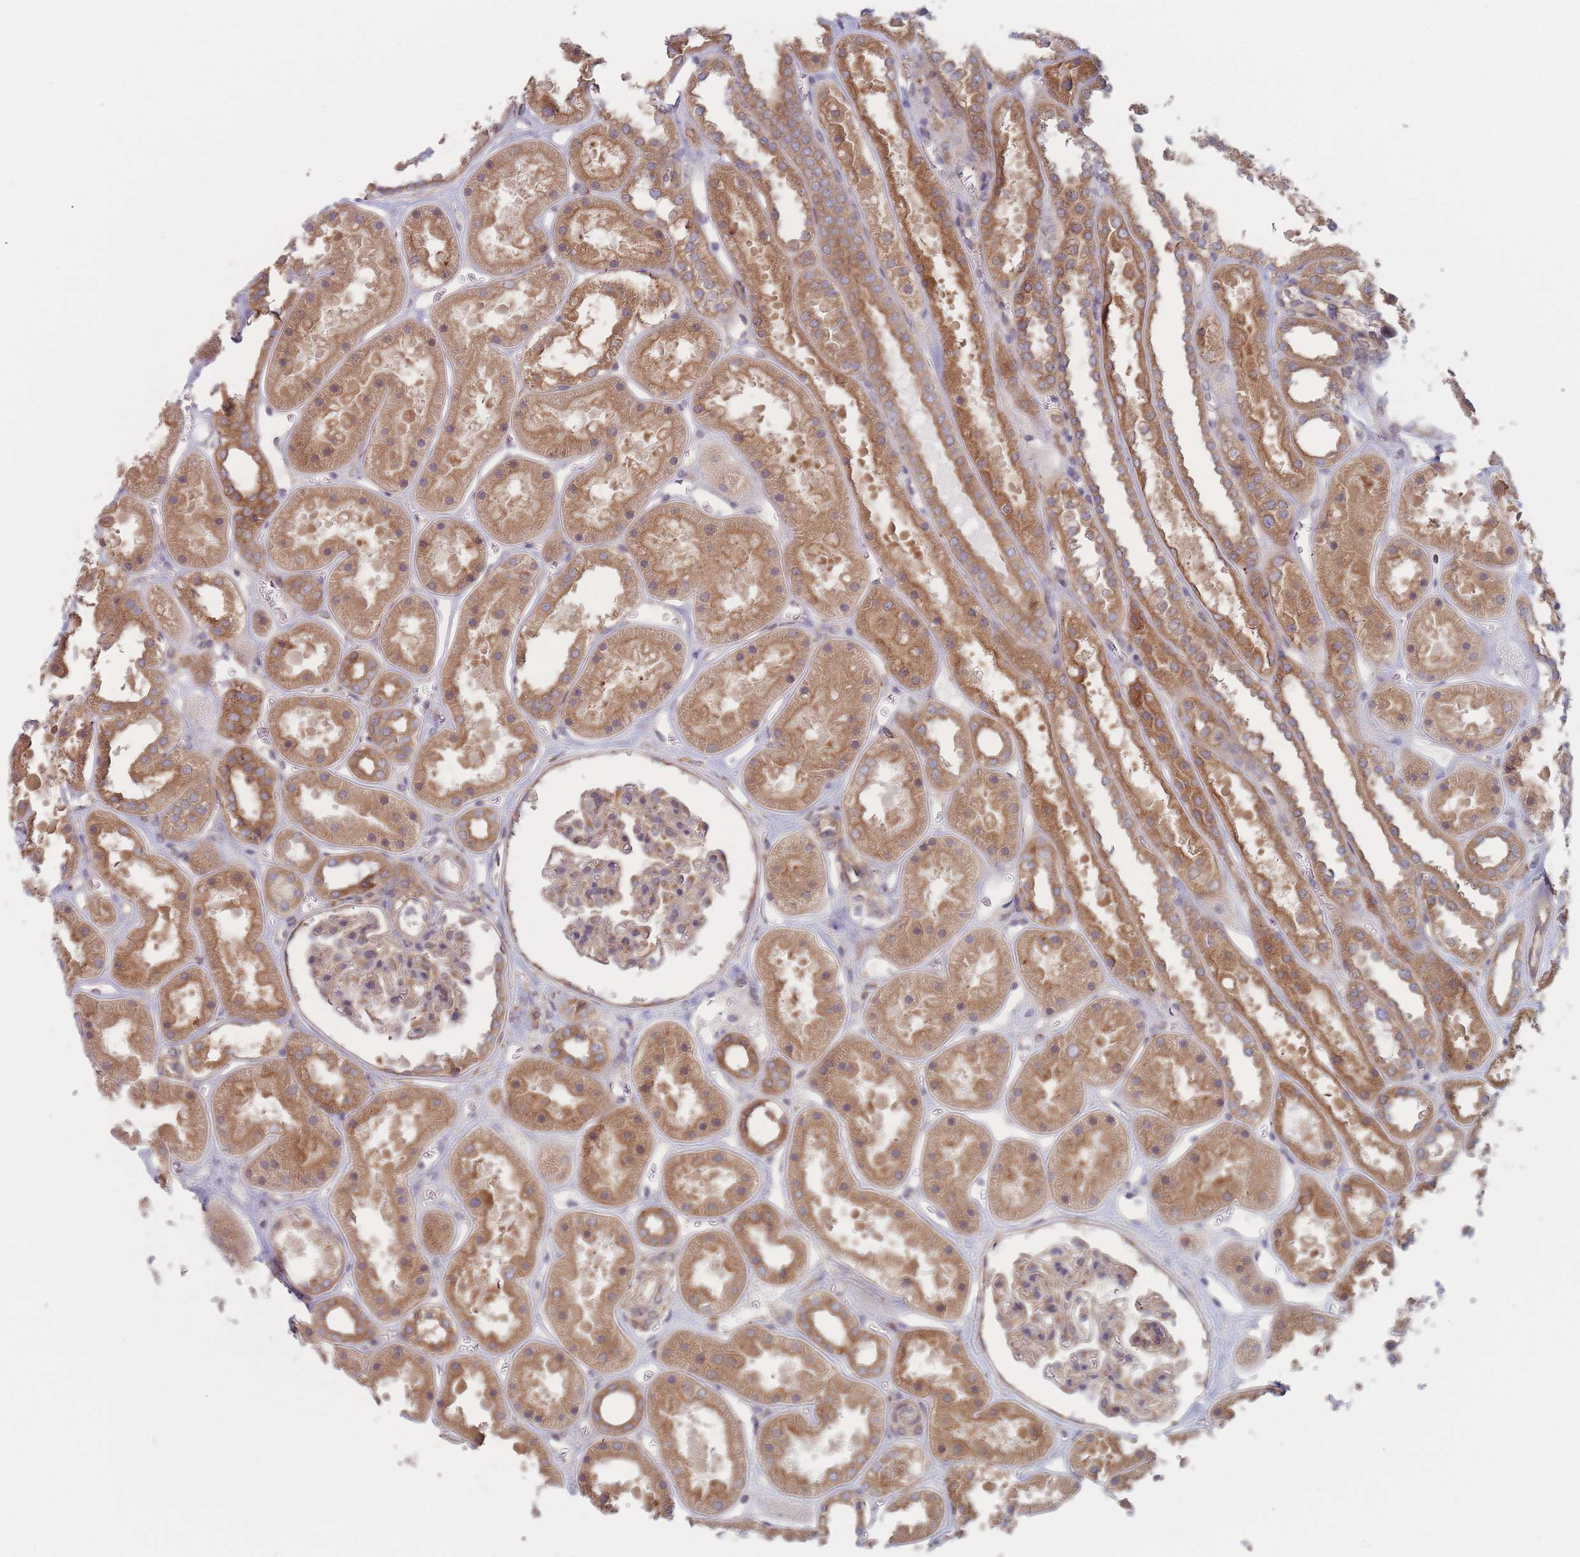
{"staining": {"intensity": "weak", "quantity": "25%-75%", "location": "cytoplasmic/membranous"}, "tissue": "kidney", "cell_type": "Cells in glomeruli", "image_type": "normal", "snomed": [{"axis": "morphology", "description": "Normal tissue, NOS"}, {"axis": "topography", "description": "Kidney"}], "caption": "Protein expression by IHC displays weak cytoplasmic/membranous staining in about 25%-75% of cells in glomeruli in unremarkable kidney. Immunohistochemistry stains the protein of interest in brown and the nuclei are stained blue.", "gene": "KDSR", "patient": {"sex": "female", "age": 41}}